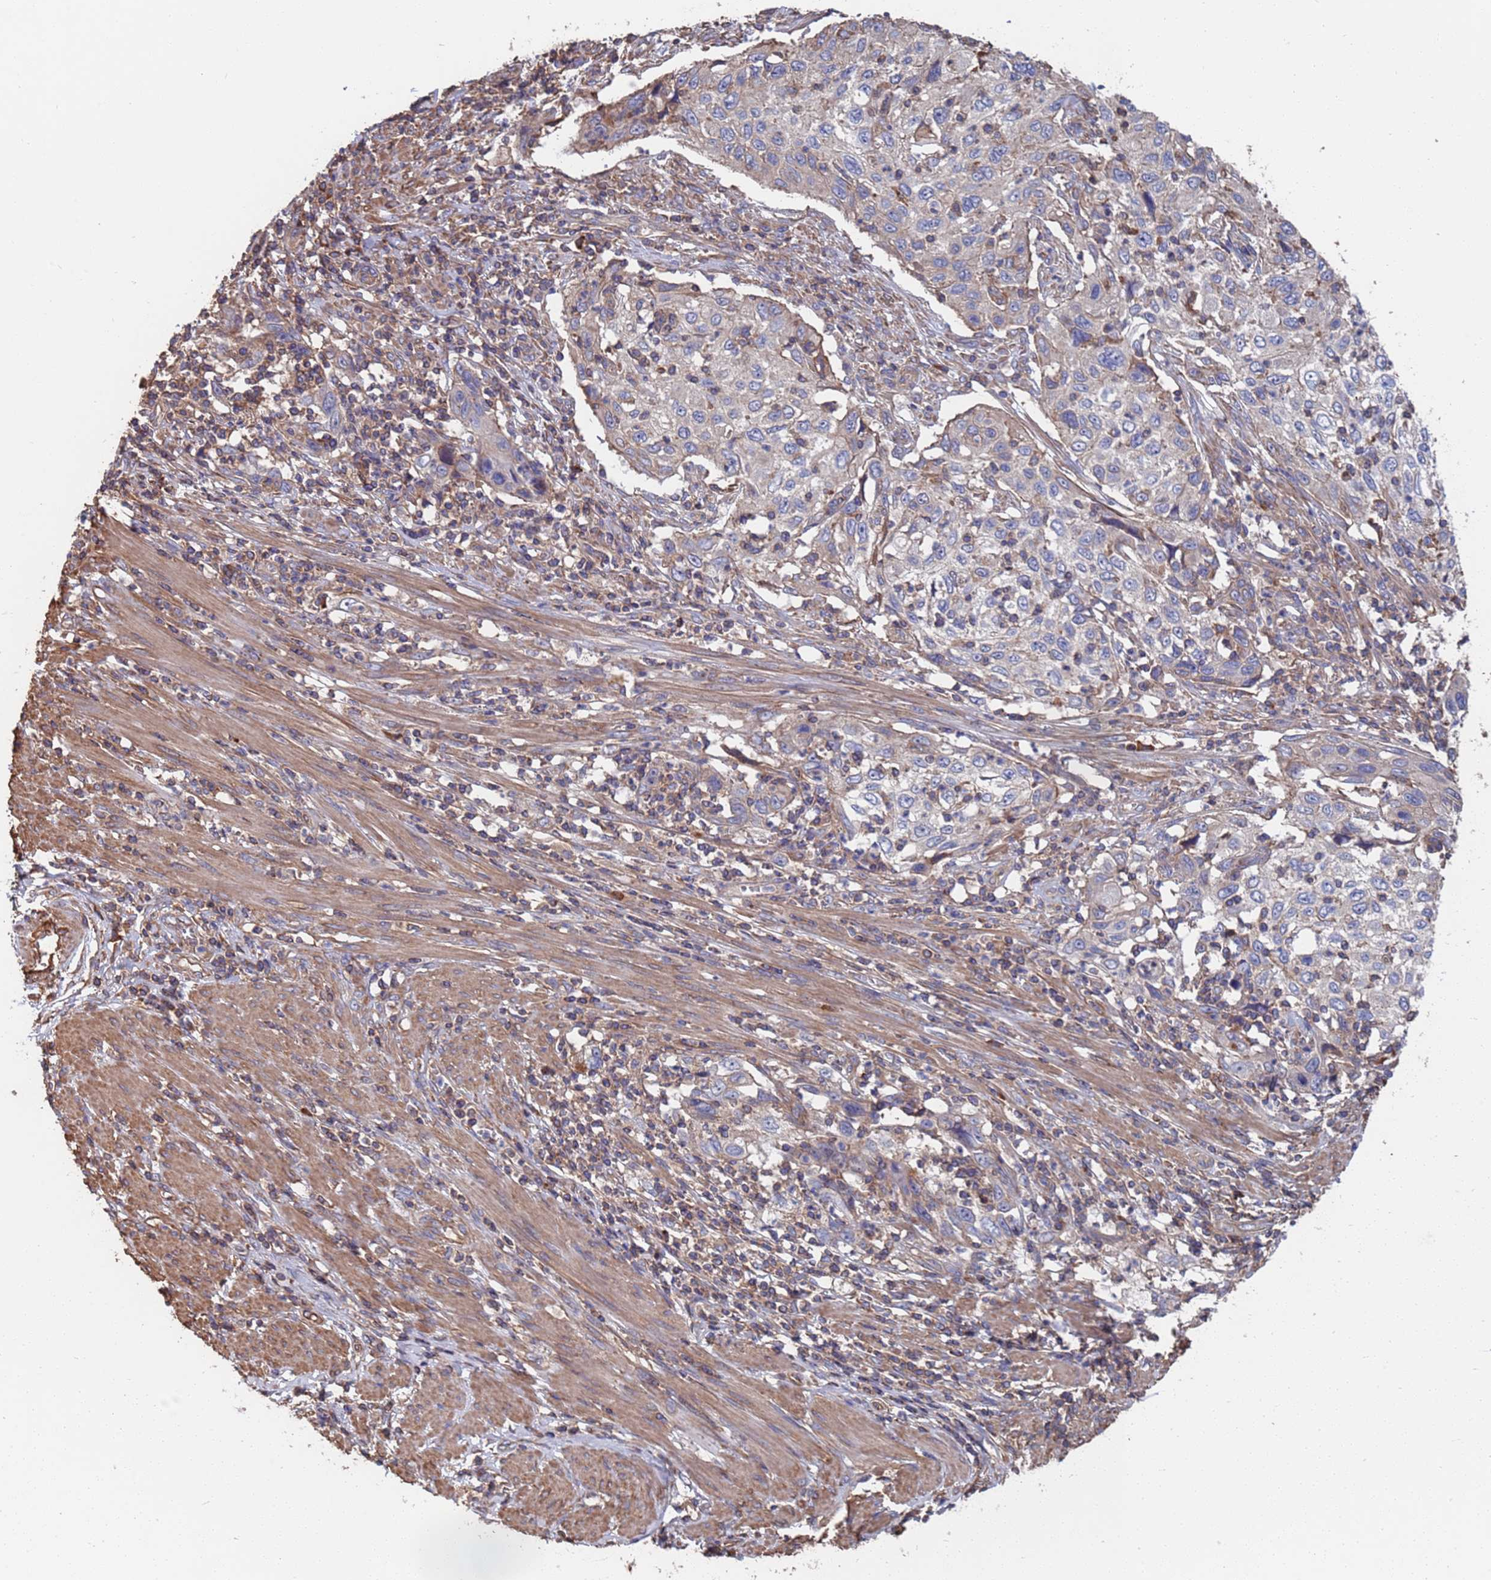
{"staining": {"intensity": "negative", "quantity": "none", "location": "none"}, "tissue": "cervical cancer", "cell_type": "Tumor cells", "image_type": "cancer", "snomed": [{"axis": "morphology", "description": "Squamous cell carcinoma, NOS"}, {"axis": "topography", "description": "Cervix"}], "caption": "A micrograph of human cervical squamous cell carcinoma is negative for staining in tumor cells.", "gene": "PYCR1", "patient": {"sex": "female", "age": 70}}